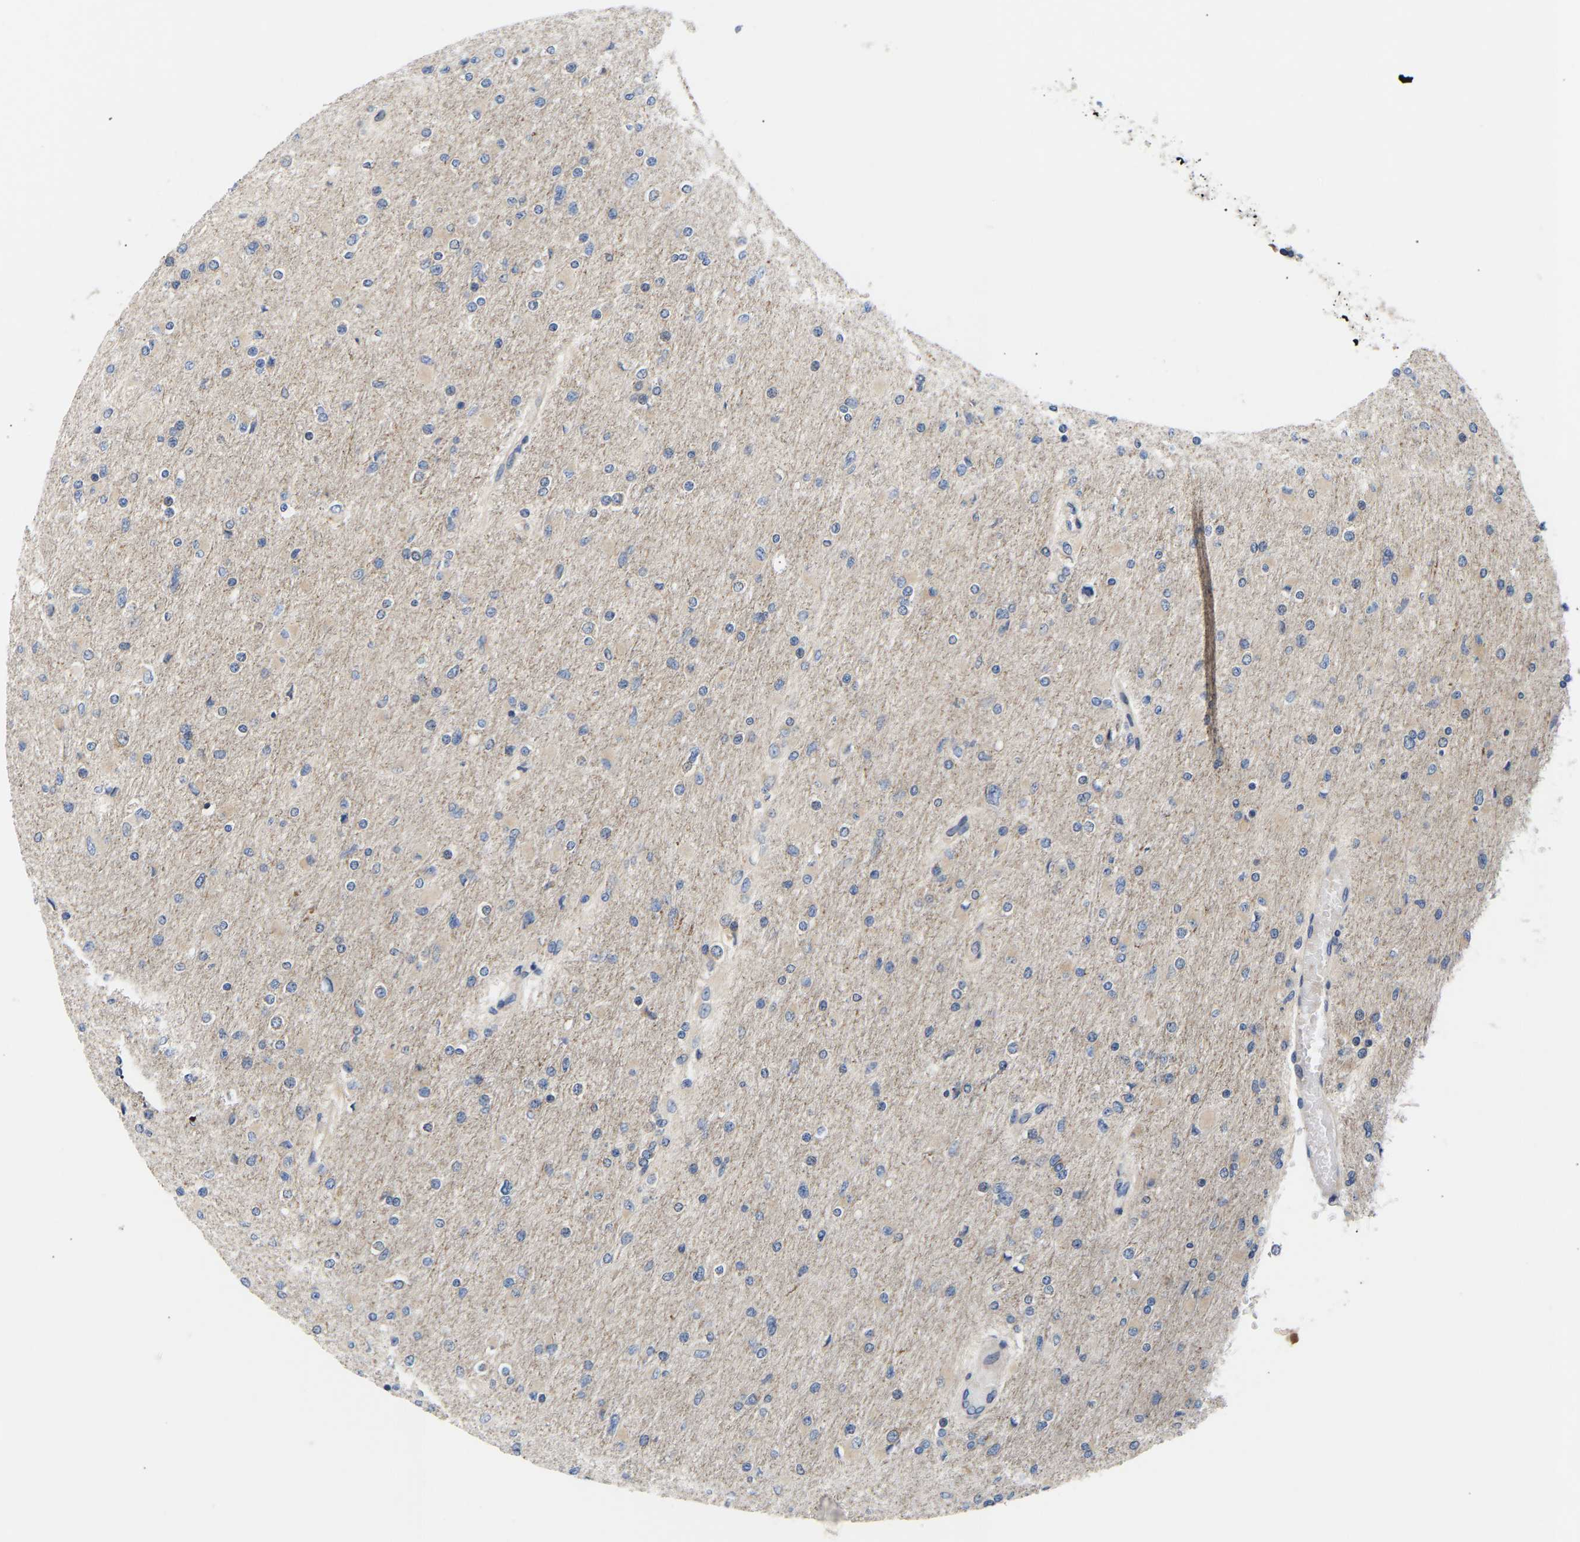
{"staining": {"intensity": "negative", "quantity": "none", "location": "none"}, "tissue": "glioma", "cell_type": "Tumor cells", "image_type": "cancer", "snomed": [{"axis": "morphology", "description": "Glioma, malignant, High grade"}, {"axis": "topography", "description": "Cerebral cortex"}], "caption": "DAB immunohistochemical staining of human glioma displays no significant expression in tumor cells.", "gene": "AIMP2", "patient": {"sex": "female", "age": 36}}